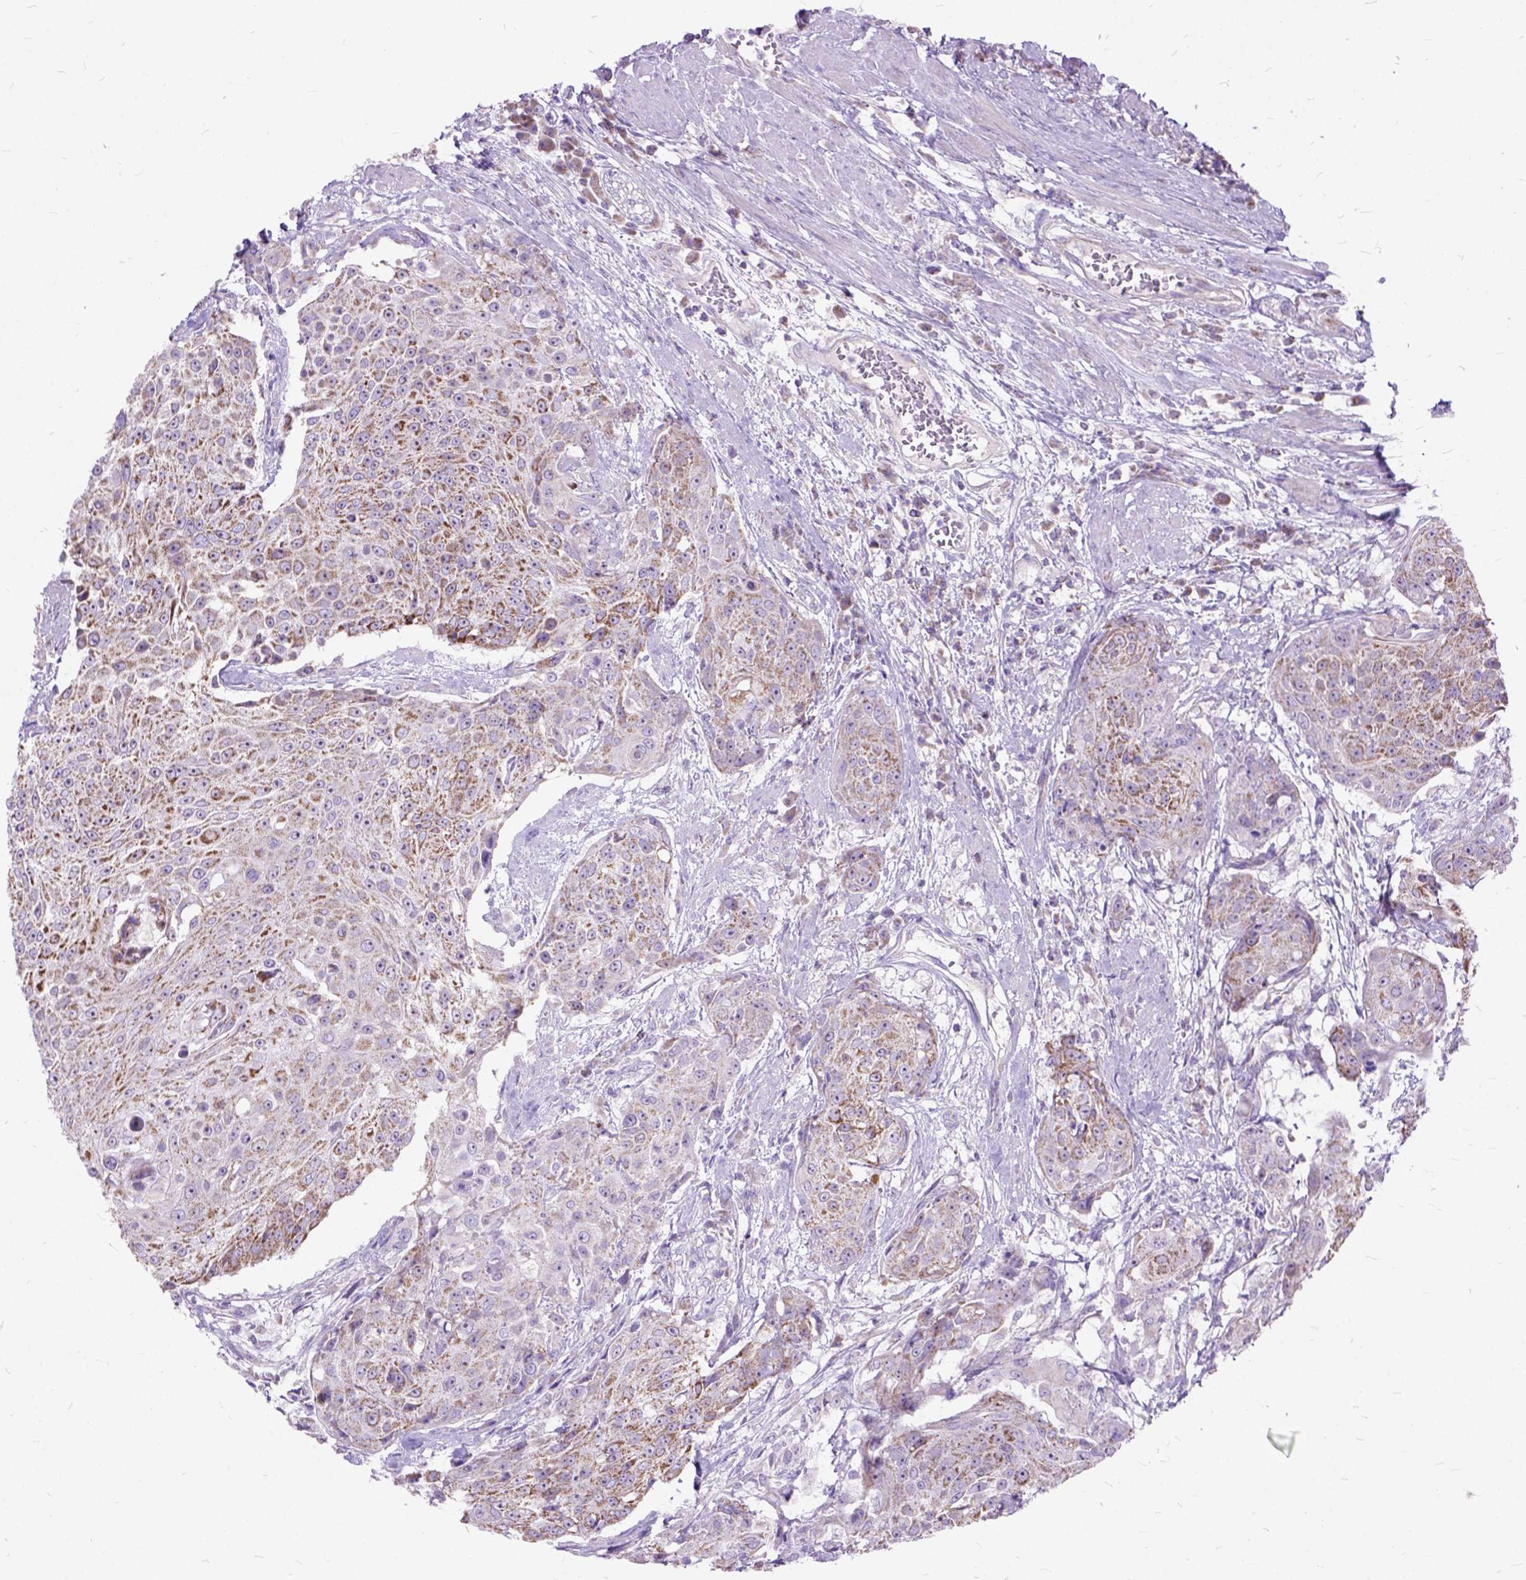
{"staining": {"intensity": "moderate", "quantity": ">75%", "location": "cytoplasmic/membranous"}, "tissue": "urothelial cancer", "cell_type": "Tumor cells", "image_type": "cancer", "snomed": [{"axis": "morphology", "description": "Urothelial carcinoma, High grade"}, {"axis": "topography", "description": "Urinary bladder"}], "caption": "About >75% of tumor cells in human urothelial cancer reveal moderate cytoplasmic/membranous protein staining as visualized by brown immunohistochemical staining.", "gene": "CTAG2", "patient": {"sex": "female", "age": 63}}